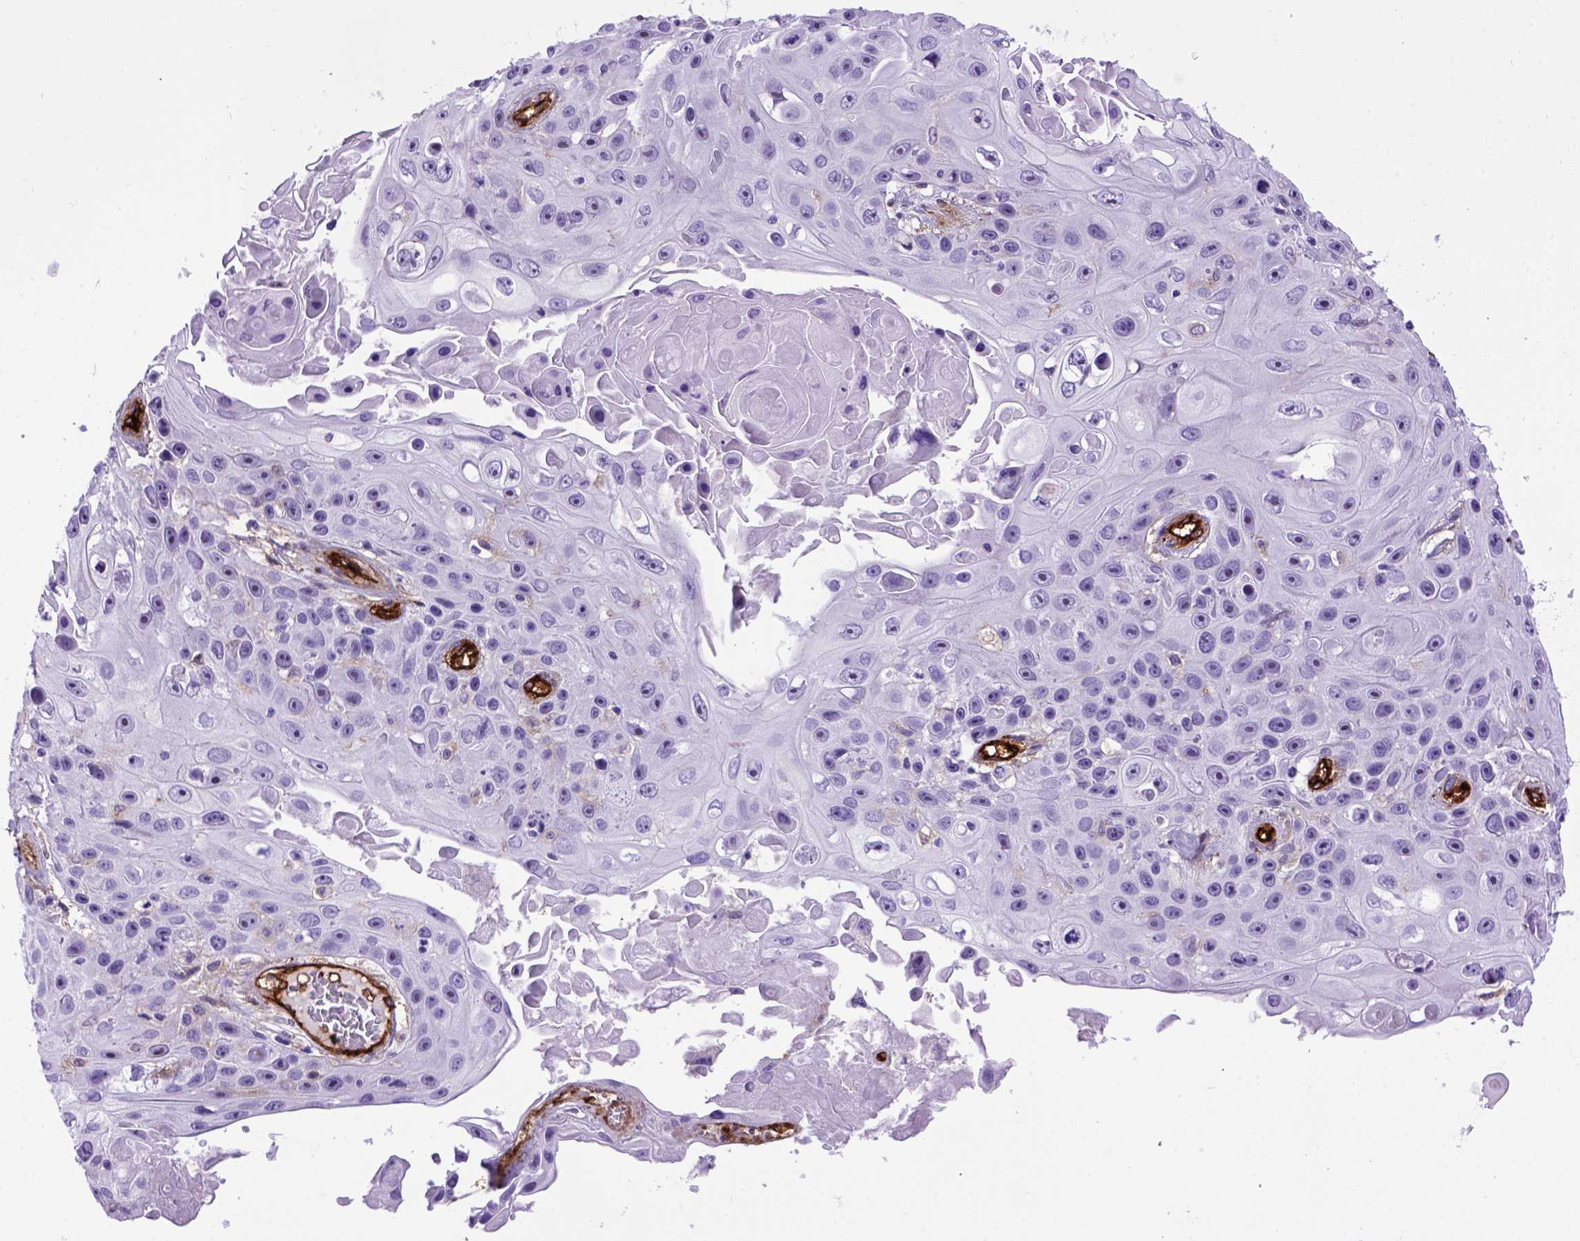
{"staining": {"intensity": "negative", "quantity": "none", "location": "none"}, "tissue": "skin cancer", "cell_type": "Tumor cells", "image_type": "cancer", "snomed": [{"axis": "morphology", "description": "Squamous cell carcinoma, NOS"}, {"axis": "topography", "description": "Skin"}], "caption": "The immunohistochemistry photomicrograph has no significant staining in tumor cells of skin squamous cell carcinoma tissue. (DAB (3,3'-diaminobenzidine) immunohistochemistry (IHC) visualized using brightfield microscopy, high magnification).", "gene": "ENG", "patient": {"sex": "male", "age": 82}}